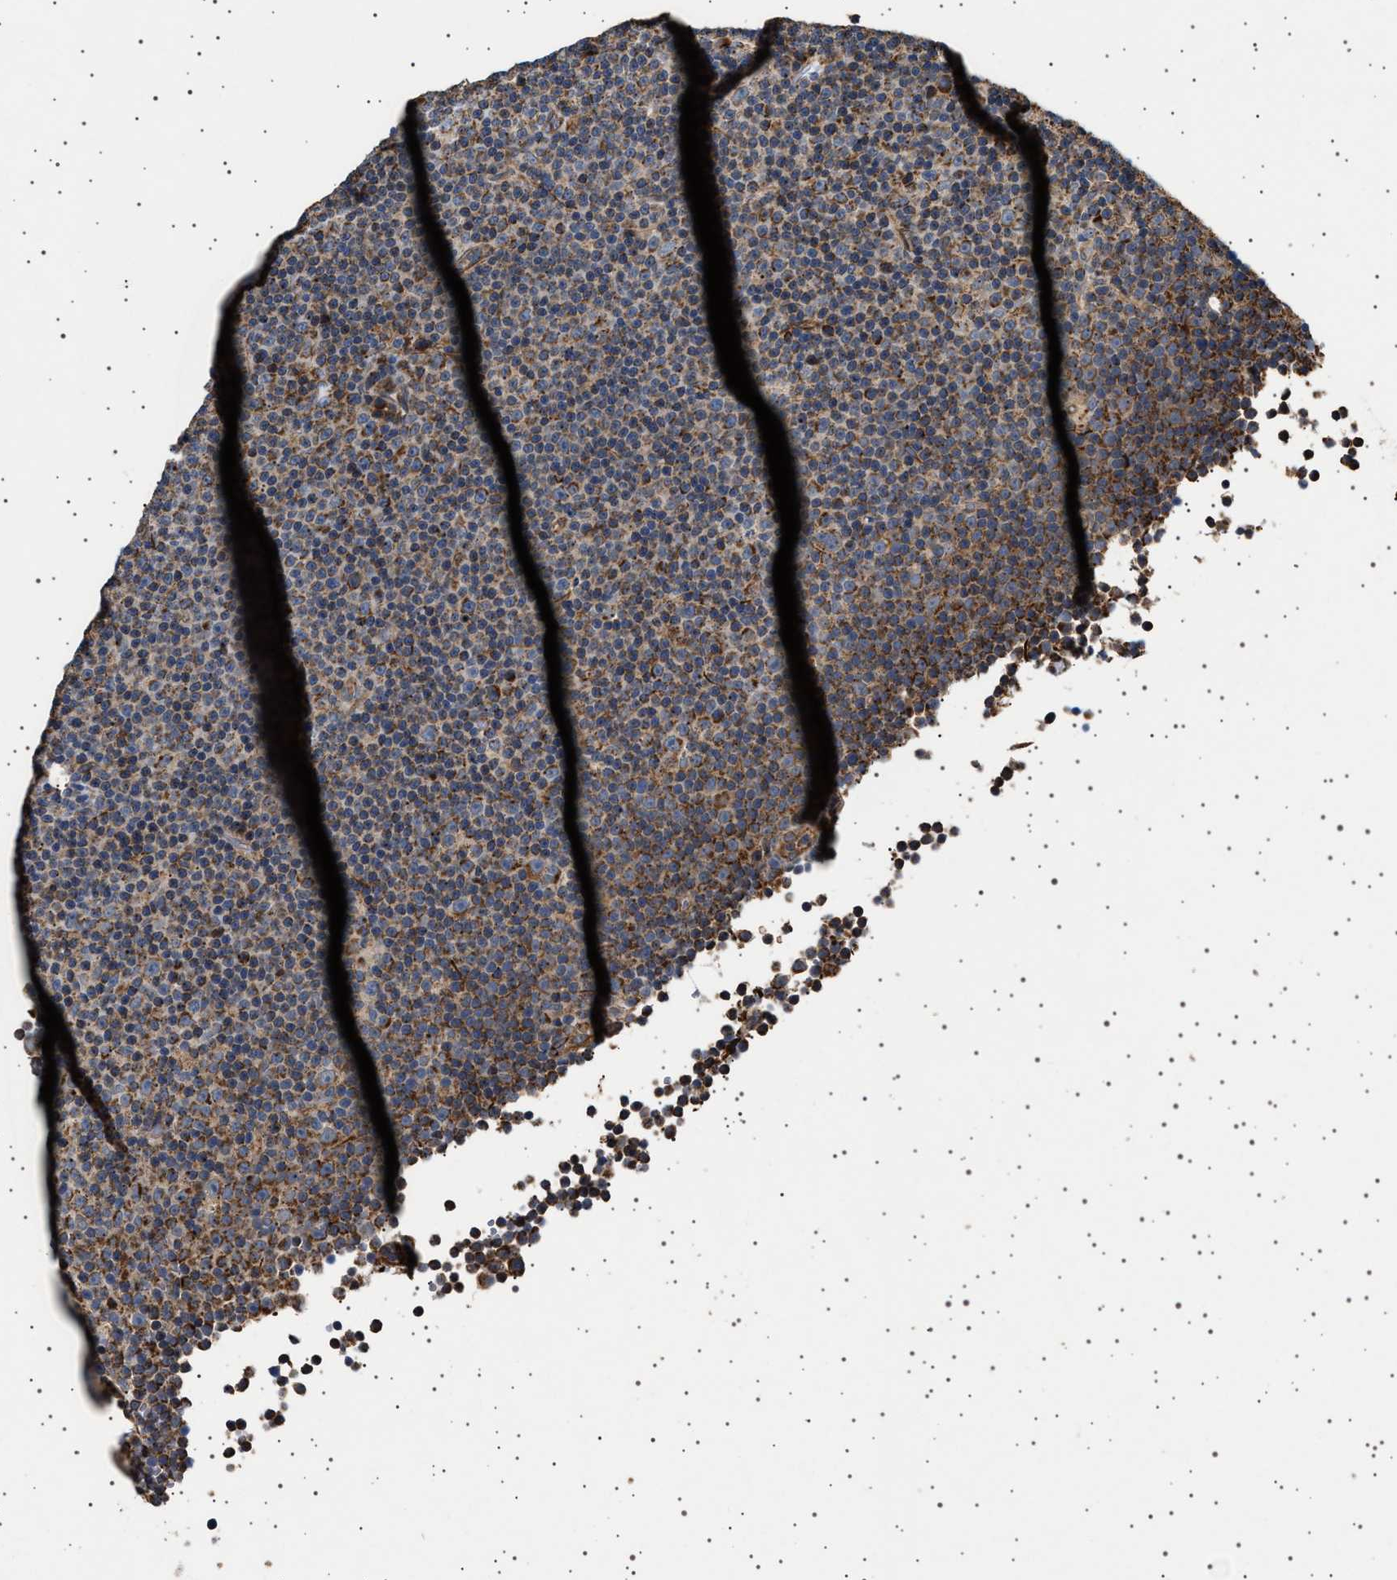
{"staining": {"intensity": "moderate", "quantity": "25%-75%", "location": "cytoplasmic/membranous"}, "tissue": "lymphoma", "cell_type": "Tumor cells", "image_type": "cancer", "snomed": [{"axis": "morphology", "description": "Malignant lymphoma, non-Hodgkin's type, Low grade"}, {"axis": "topography", "description": "Lymph node"}], "caption": "Lymphoma stained with immunohistochemistry demonstrates moderate cytoplasmic/membranous expression in approximately 25%-75% of tumor cells.", "gene": "TRUB2", "patient": {"sex": "female", "age": 67}}